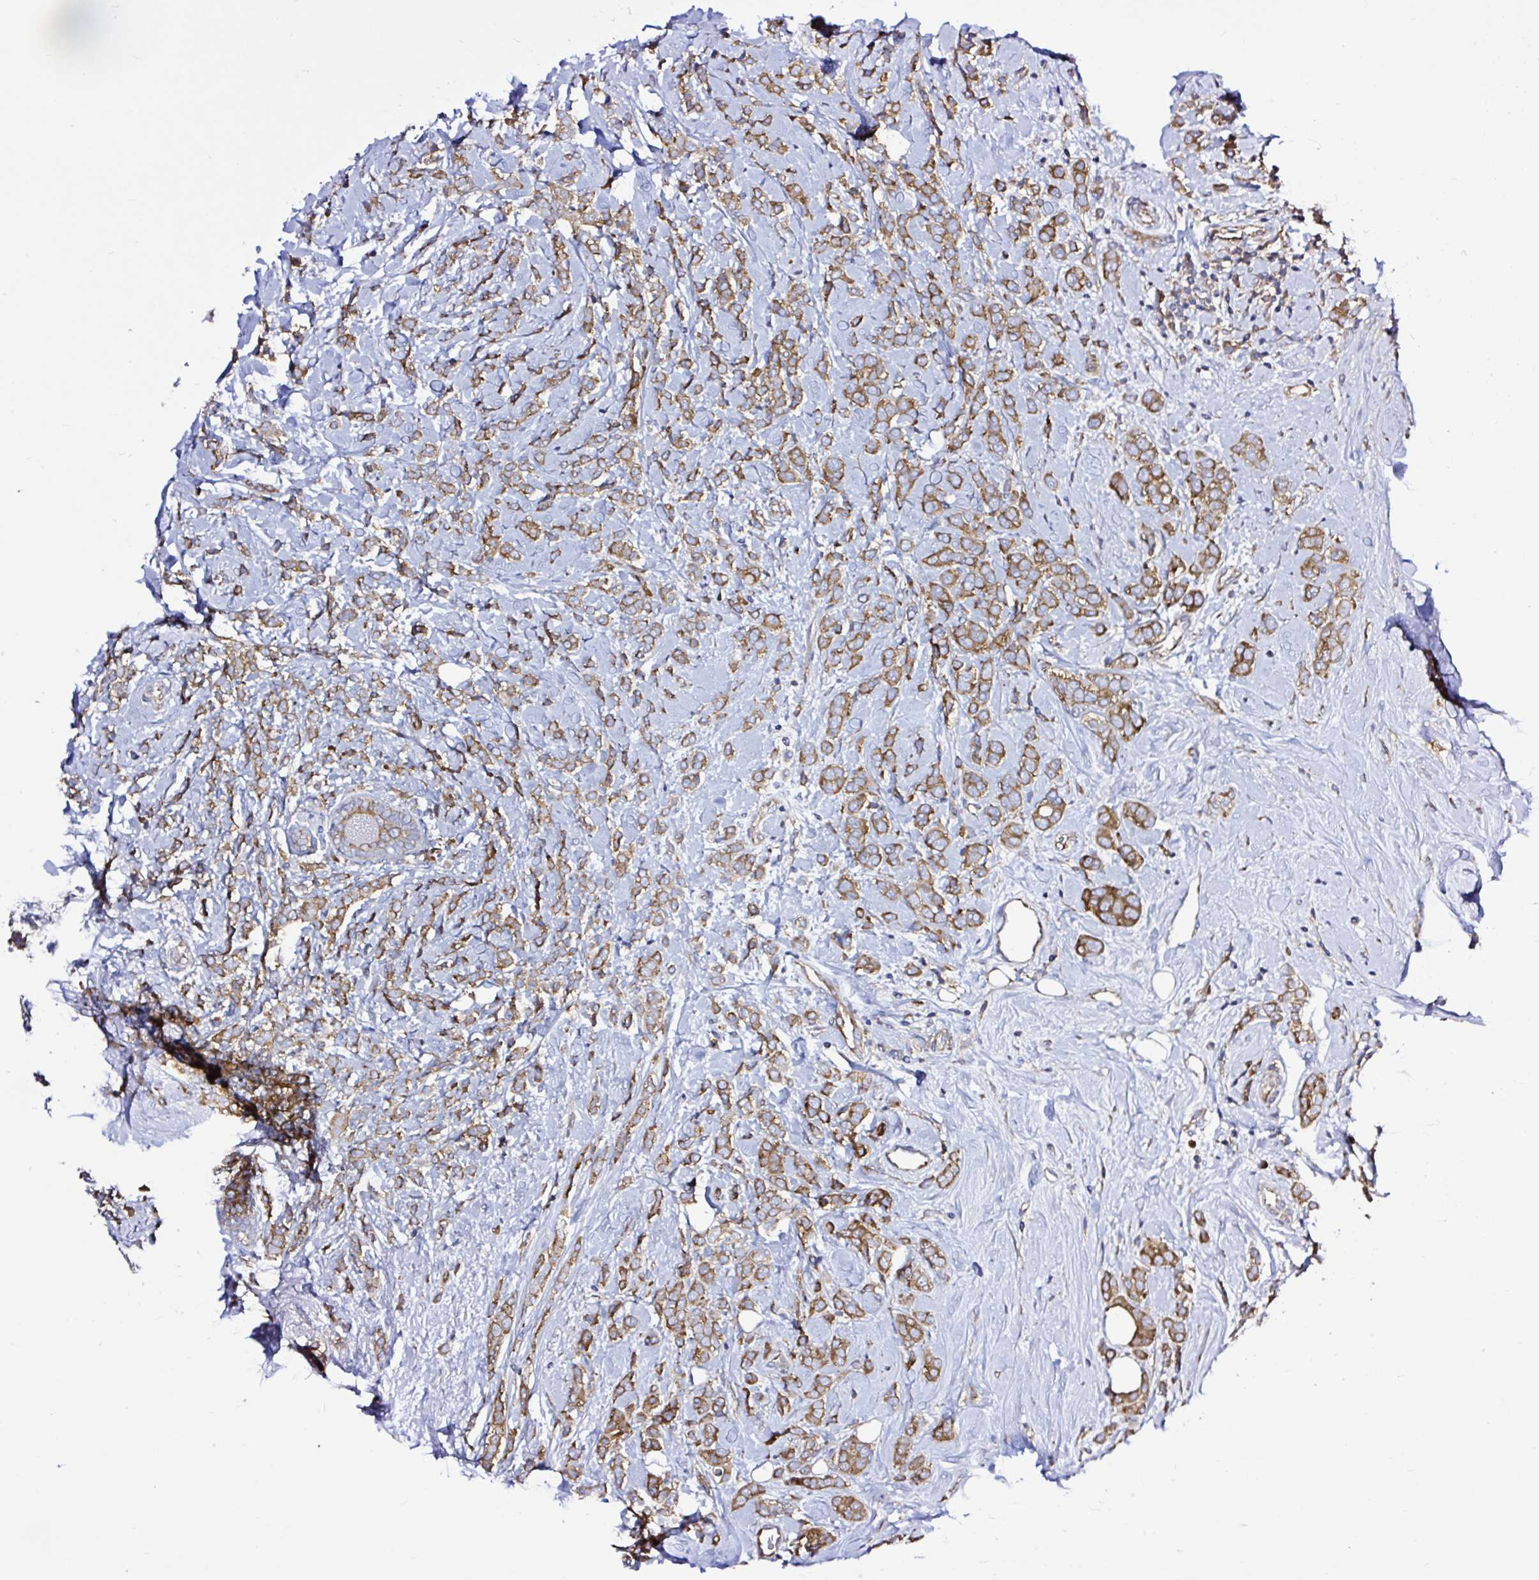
{"staining": {"intensity": "moderate", "quantity": ">75%", "location": "cytoplasmic/membranous"}, "tissue": "breast cancer", "cell_type": "Tumor cells", "image_type": "cancer", "snomed": [{"axis": "morphology", "description": "Lobular carcinoma"}, {"axis": "topography", "description": "Breast"}], "caption": "This image shows breast lobular carcinoma stained with IHC to label a protein in brown. The cytoplasmic/membranous of tumor cells show moderate positivity for the protein. Nuclei are counter-stained blue.", "gene": "LARS1", "patient": {"sex": "female", "age": 49}}